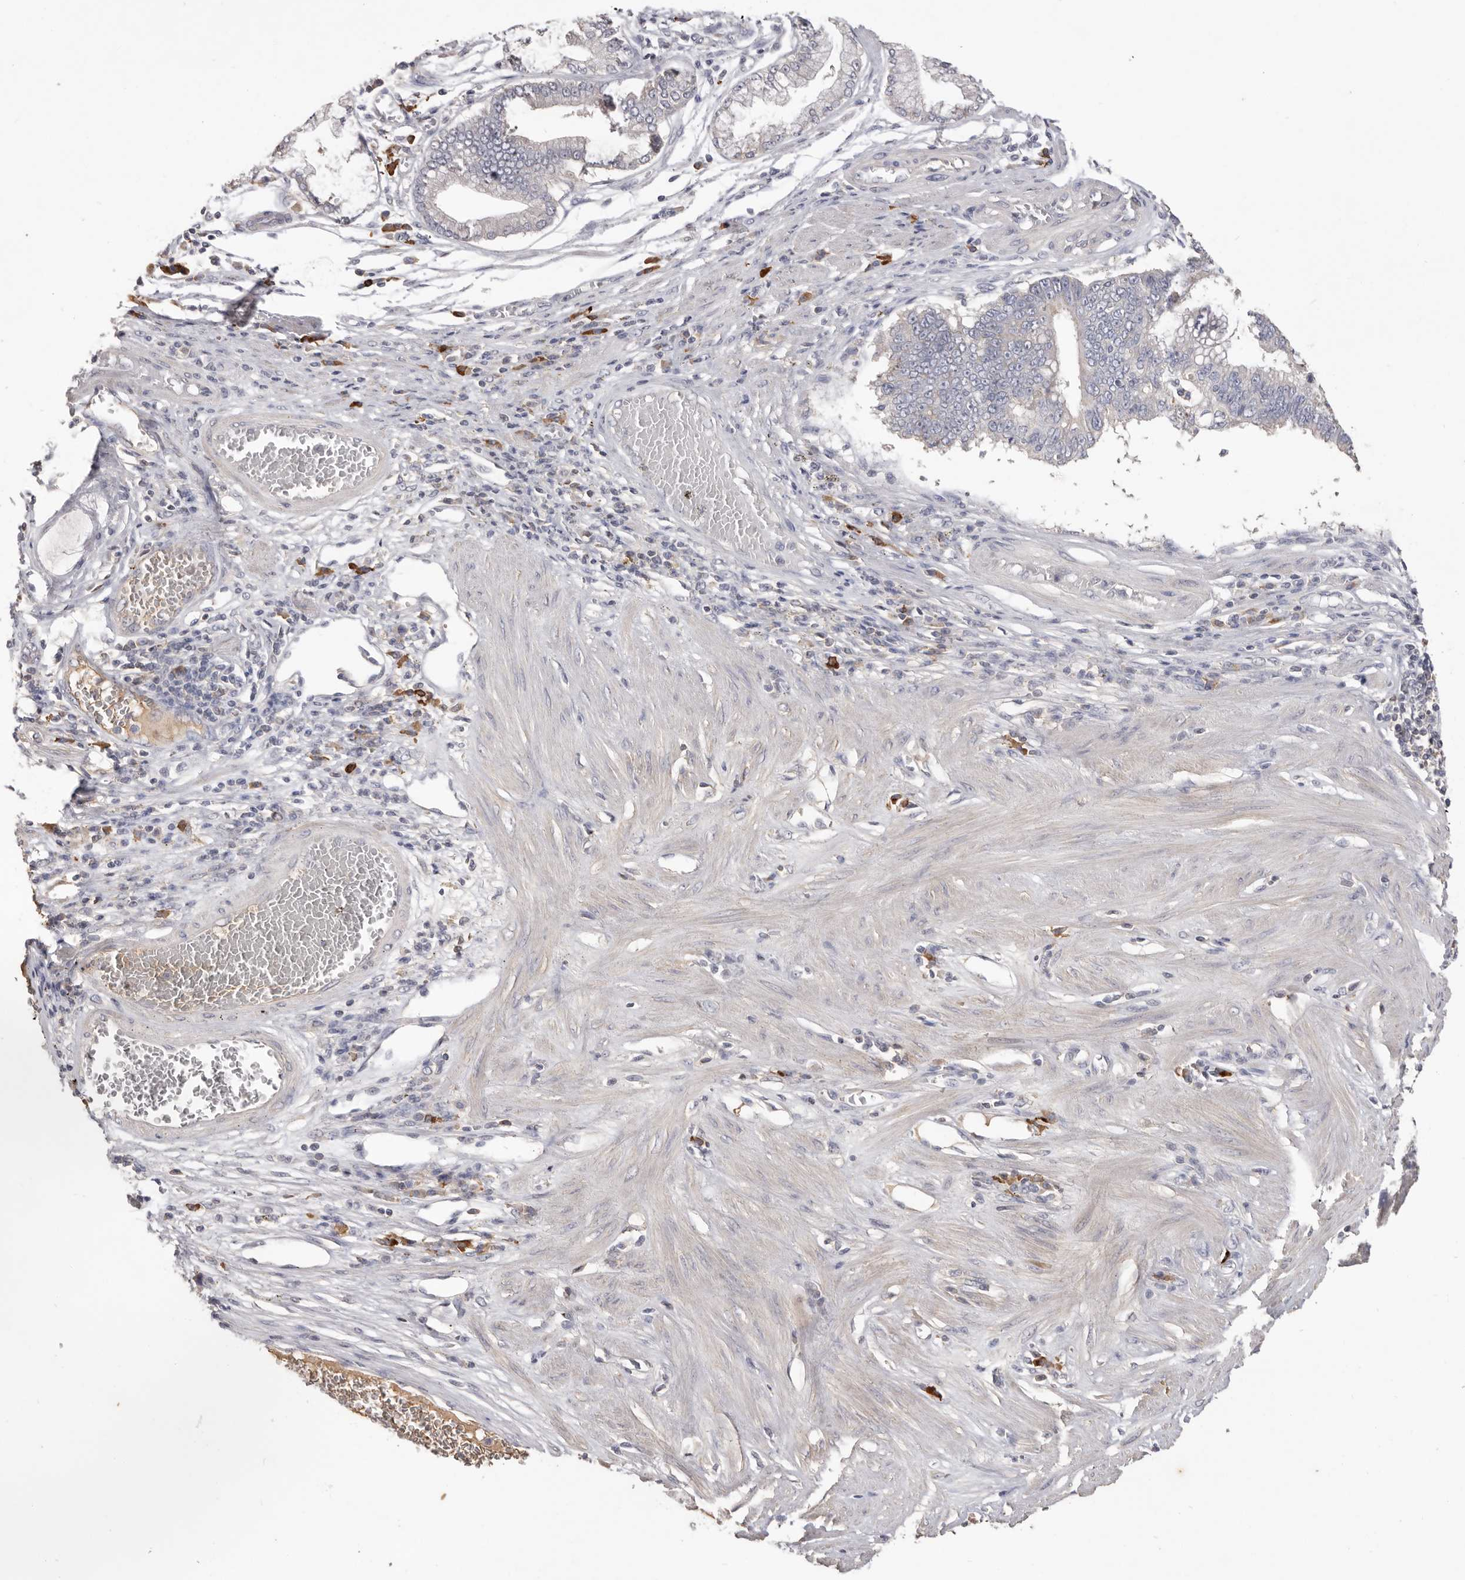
{"staining": {"intensity": "moderate", "quantity": "<25%", "location": "cytoplasmic/membranous"}, "tissue": "stomach cancer", "cell_type": "Tumor cells", "image_type": "cancer", "snomed": [{"axis": "morphology", "description": "Adenocarcinoma, NOS"}, {"axis": "topography", "description": "Stomach"}], "caption": "Stomach cancer stained for a protein (brown) demonstrates moderate cytoplasmic/membranous positive expression in approximately <25% of tumor cells.", "gene": "HCAR2", "patient": {"sex": "male", "age": 59}}